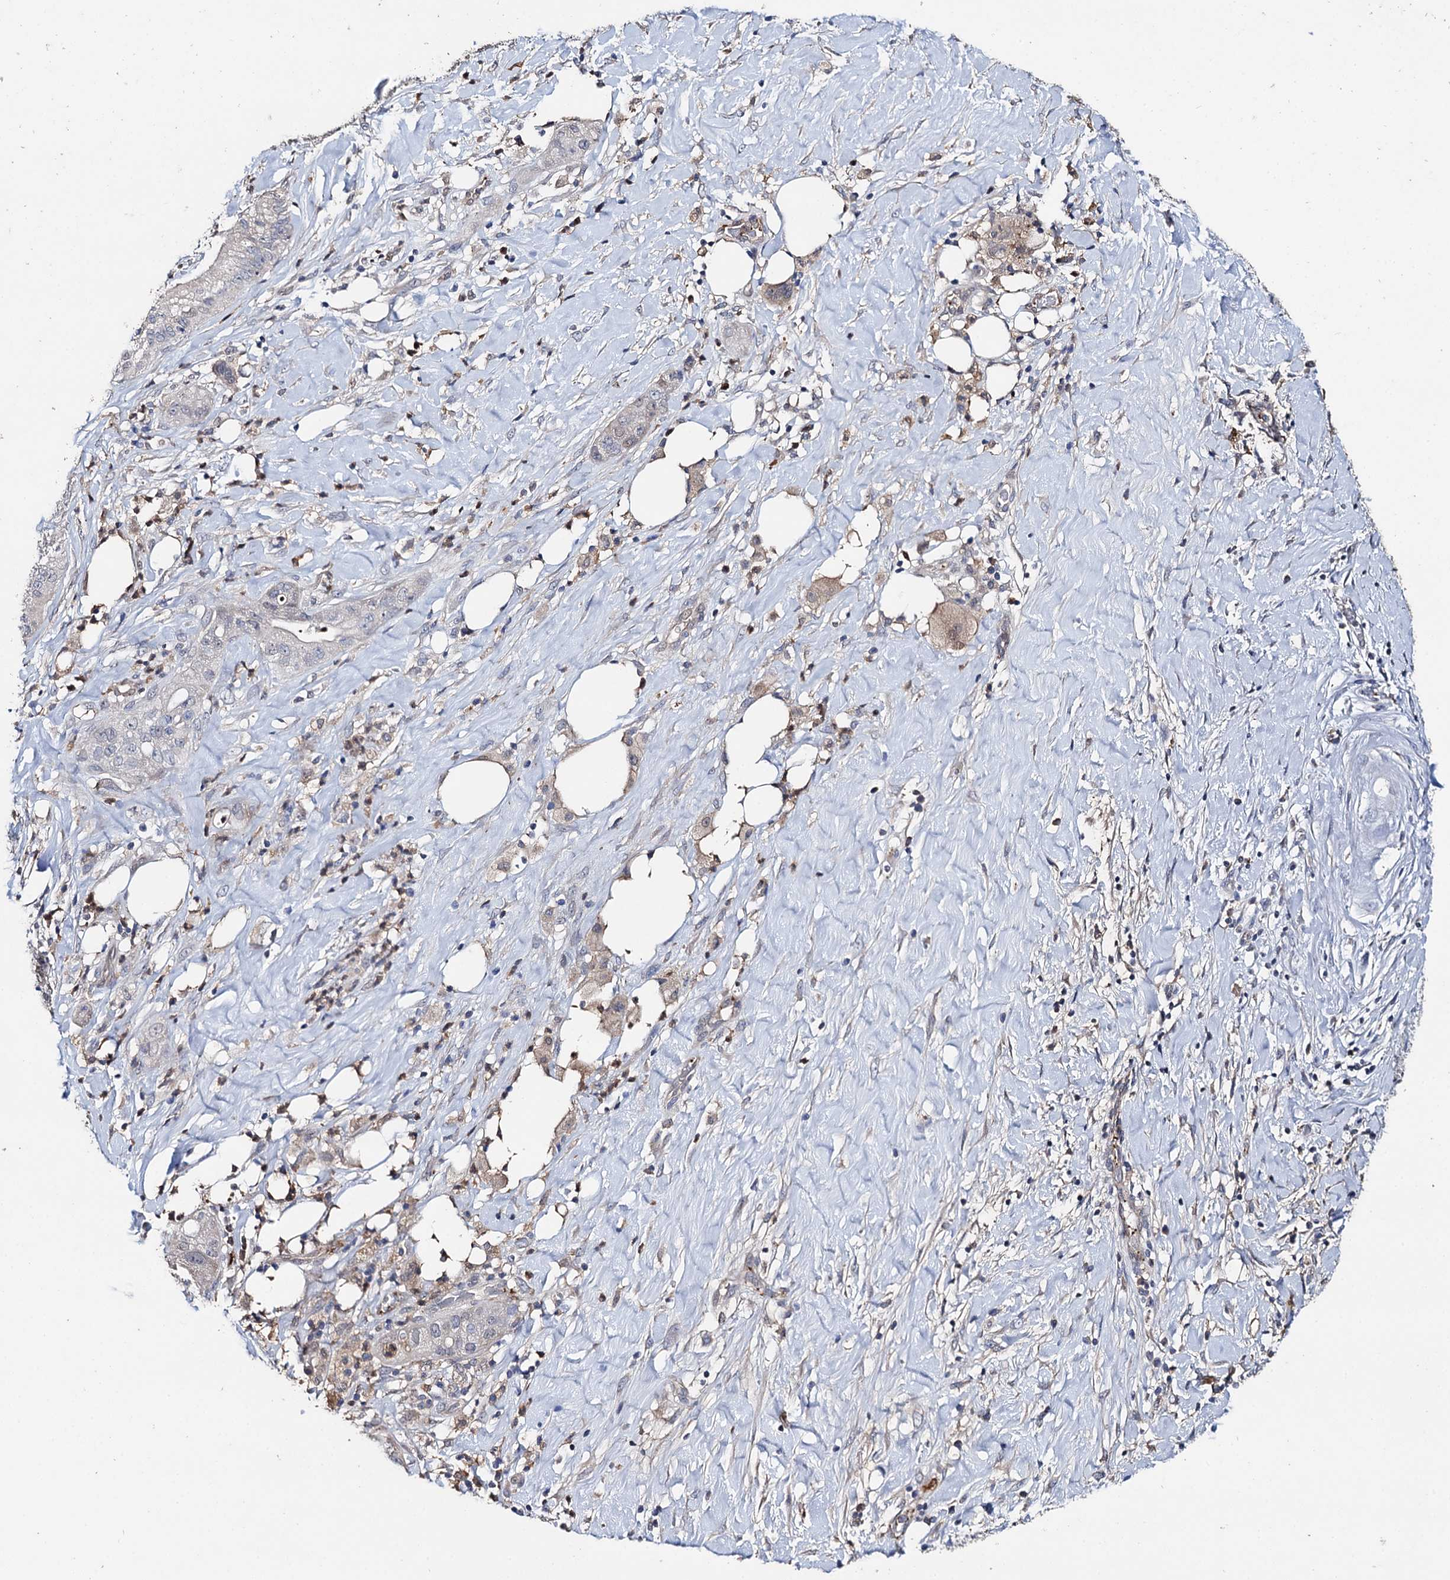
{"staining": {"intensity": "weak", "quantity": "<25%", "location": "cytoplasmic/membranous"}, "tissue": "pancreatic cancer", "cell_type": "Tumor cells", "image_type": "cancer", "snomed": [{"axis": "morphology", "description": "Adenocarcinoma, NOS"}, {"axis": "topography", "description": "Pancreas"}], "caption": "DAB (3,3'-diaminobenzidine) immunohistochemical staining of human pancreatic cancer exhibits no significant staining in tumor cells.", "gene": "DNAH6", "patient": {"sex": "male", "age": 58}}